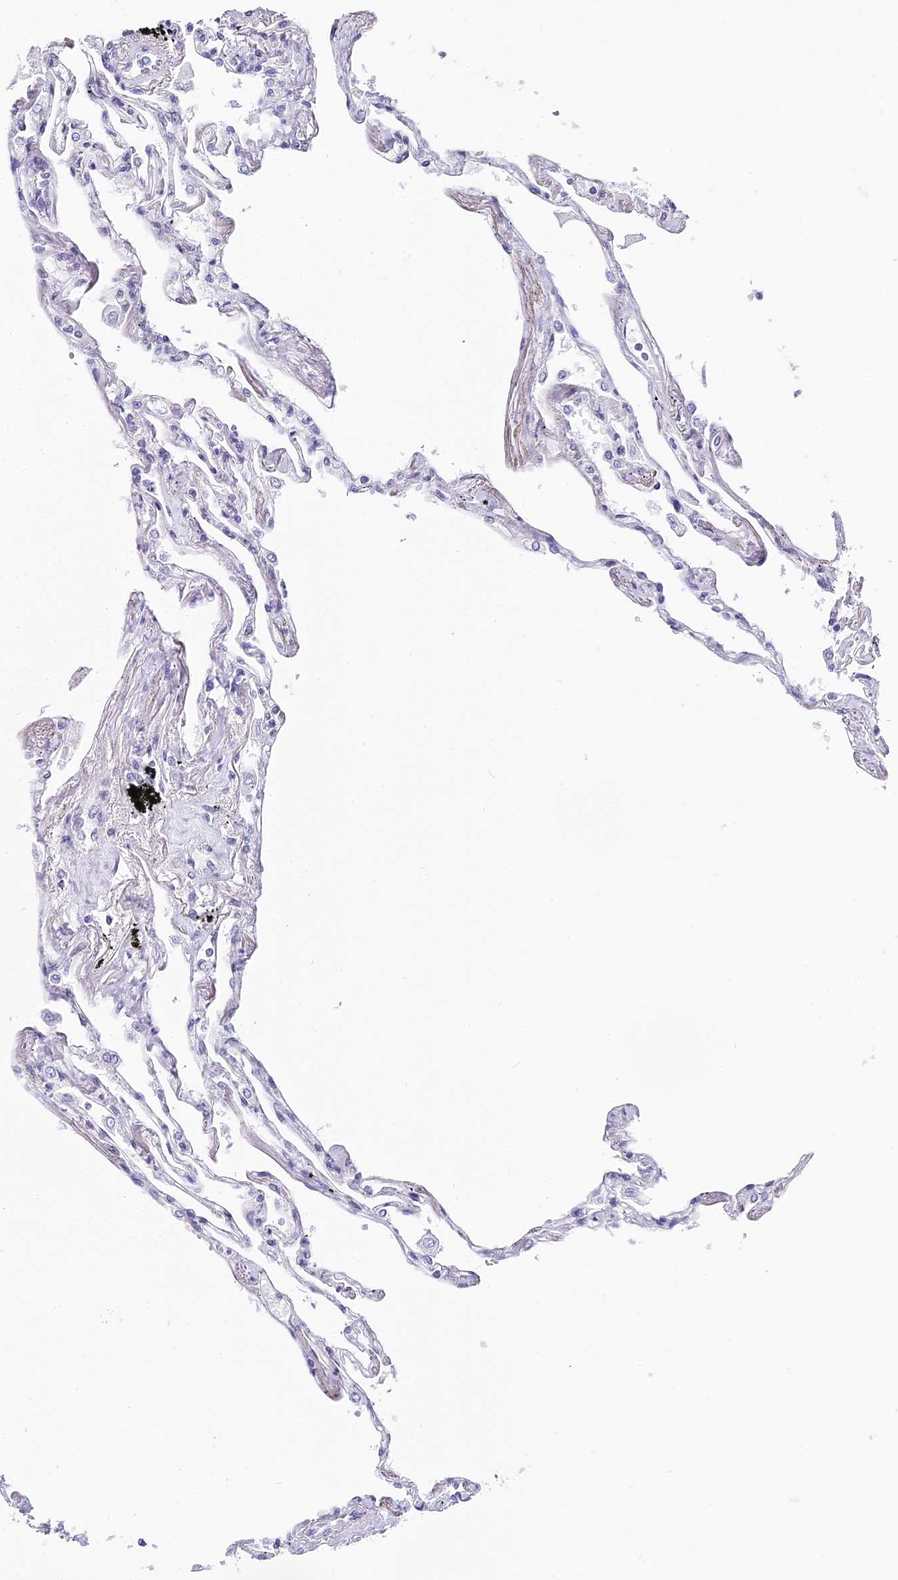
{"staining": {"intensity": "negative", "quantity": "none", "location": "none"}, "tissue": "lung", "cell_type": "Alveolar cells", "image_type": "normal", "snomed": [{"axis": "morphology", "description": "Normal tissue, NOS"}, {"axis": "topography", "description": "Lung"}], "caption": "A high-resolution photomicrograph shows IHC staining of benign lung, which demonstrates no significant staining in alveolar cells. Nuclei are stained in blue.", "gene": "ABHD14A", "patient": {"sex": "female", "age": 67}}